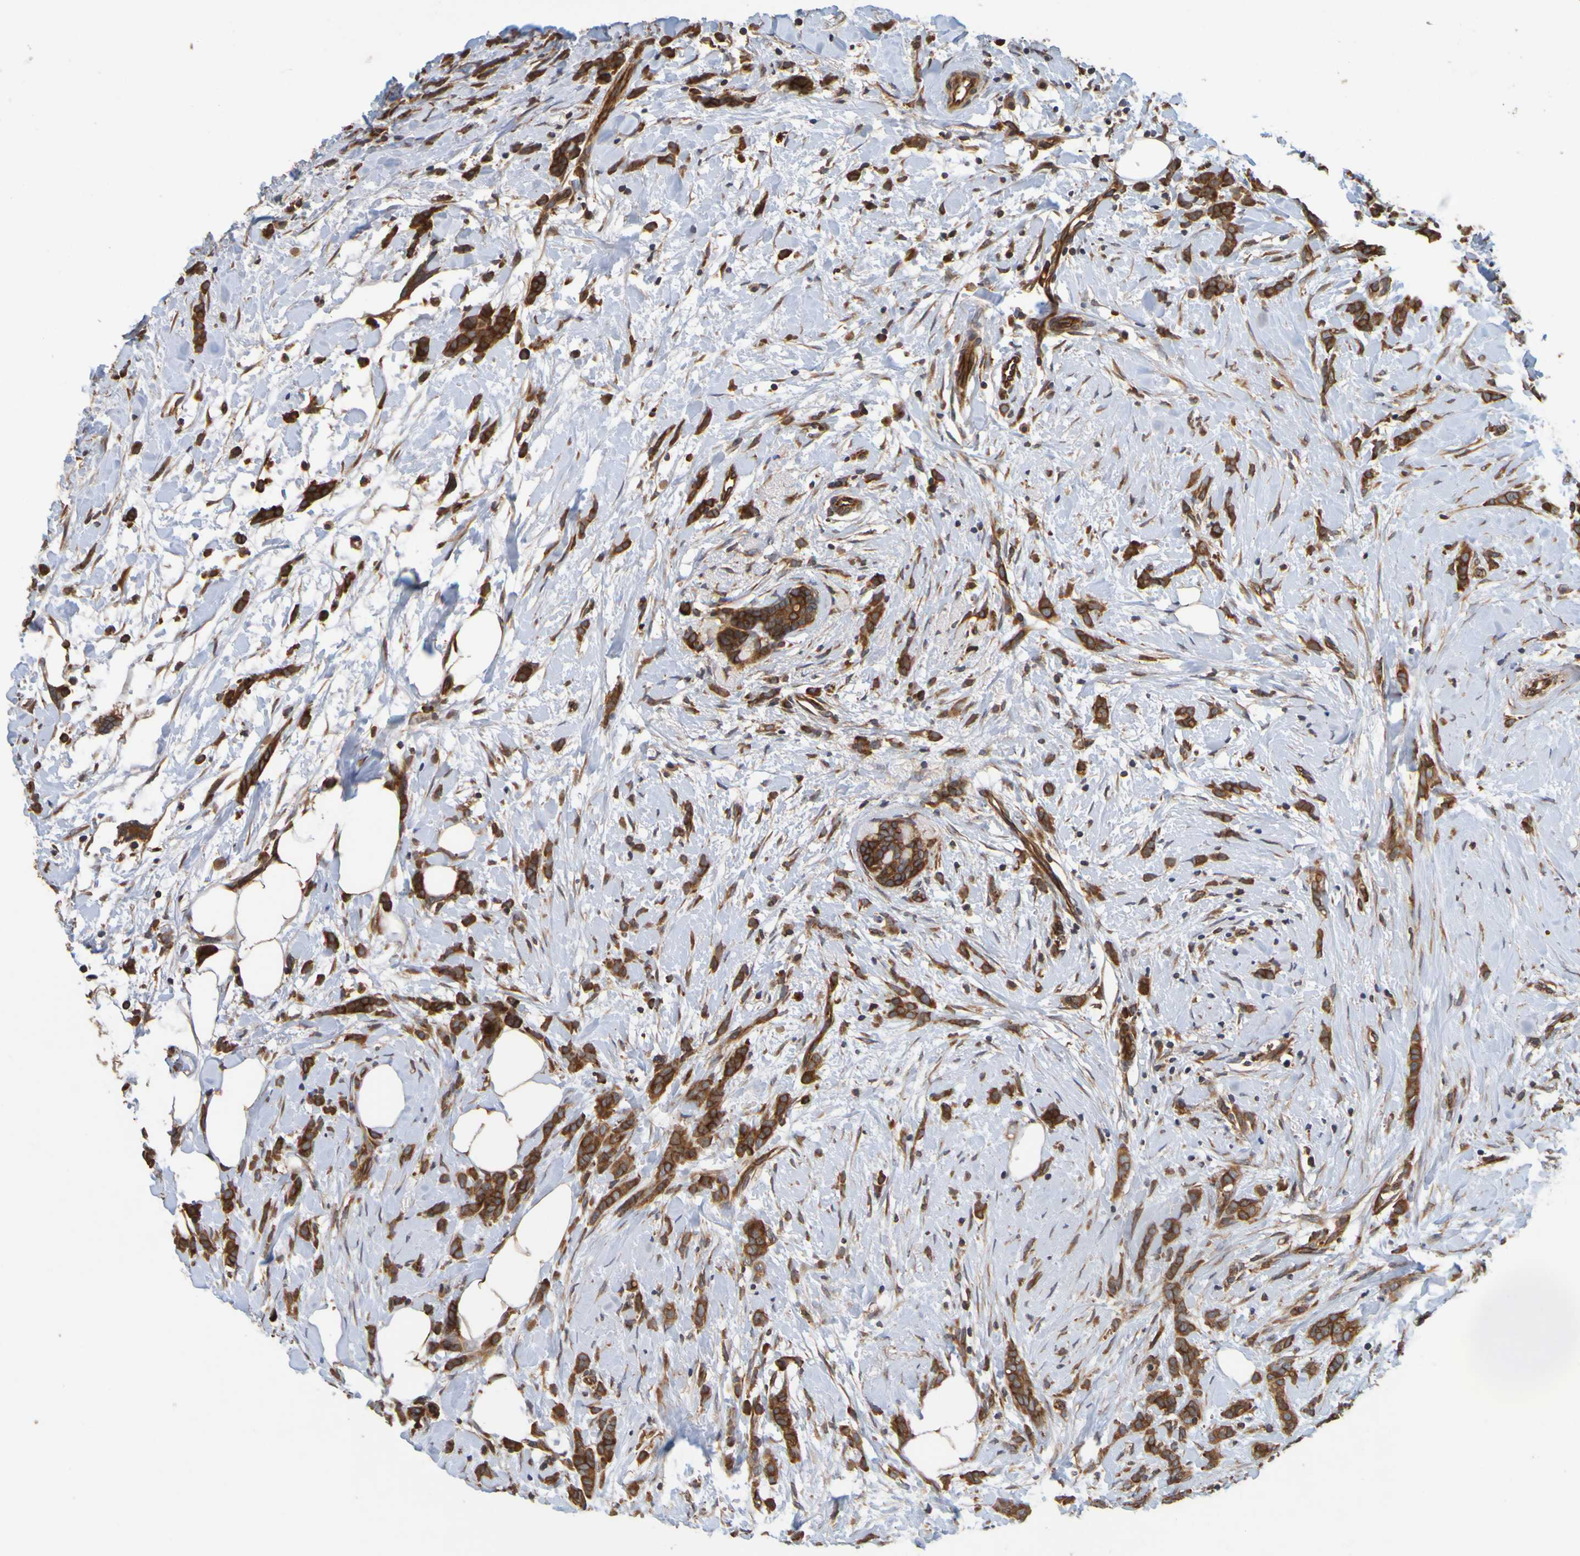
{"staining": {"intensity": "strong", "quantity": ">75%", "location": "cytoplasmic/membranous"}, "tissue": "breast cancer", "cell_type": "Tumor cells", "image_type": "cancer", "snomed": [{"axis": "morphology", "description": "Lobular carcinoma, in situ"}, {"axis": "morphology", "description": "Lobular carcinoma"}, {"axis": "topography", "description": "Breast"}], "caption": "Brown immunohistochemical staining in breast cancer shows strong cytoplasmic/membranous staining in about >75% of tumor cells.", "gene": "OCRL", "patient": {"sex": "female", "age": 41}}